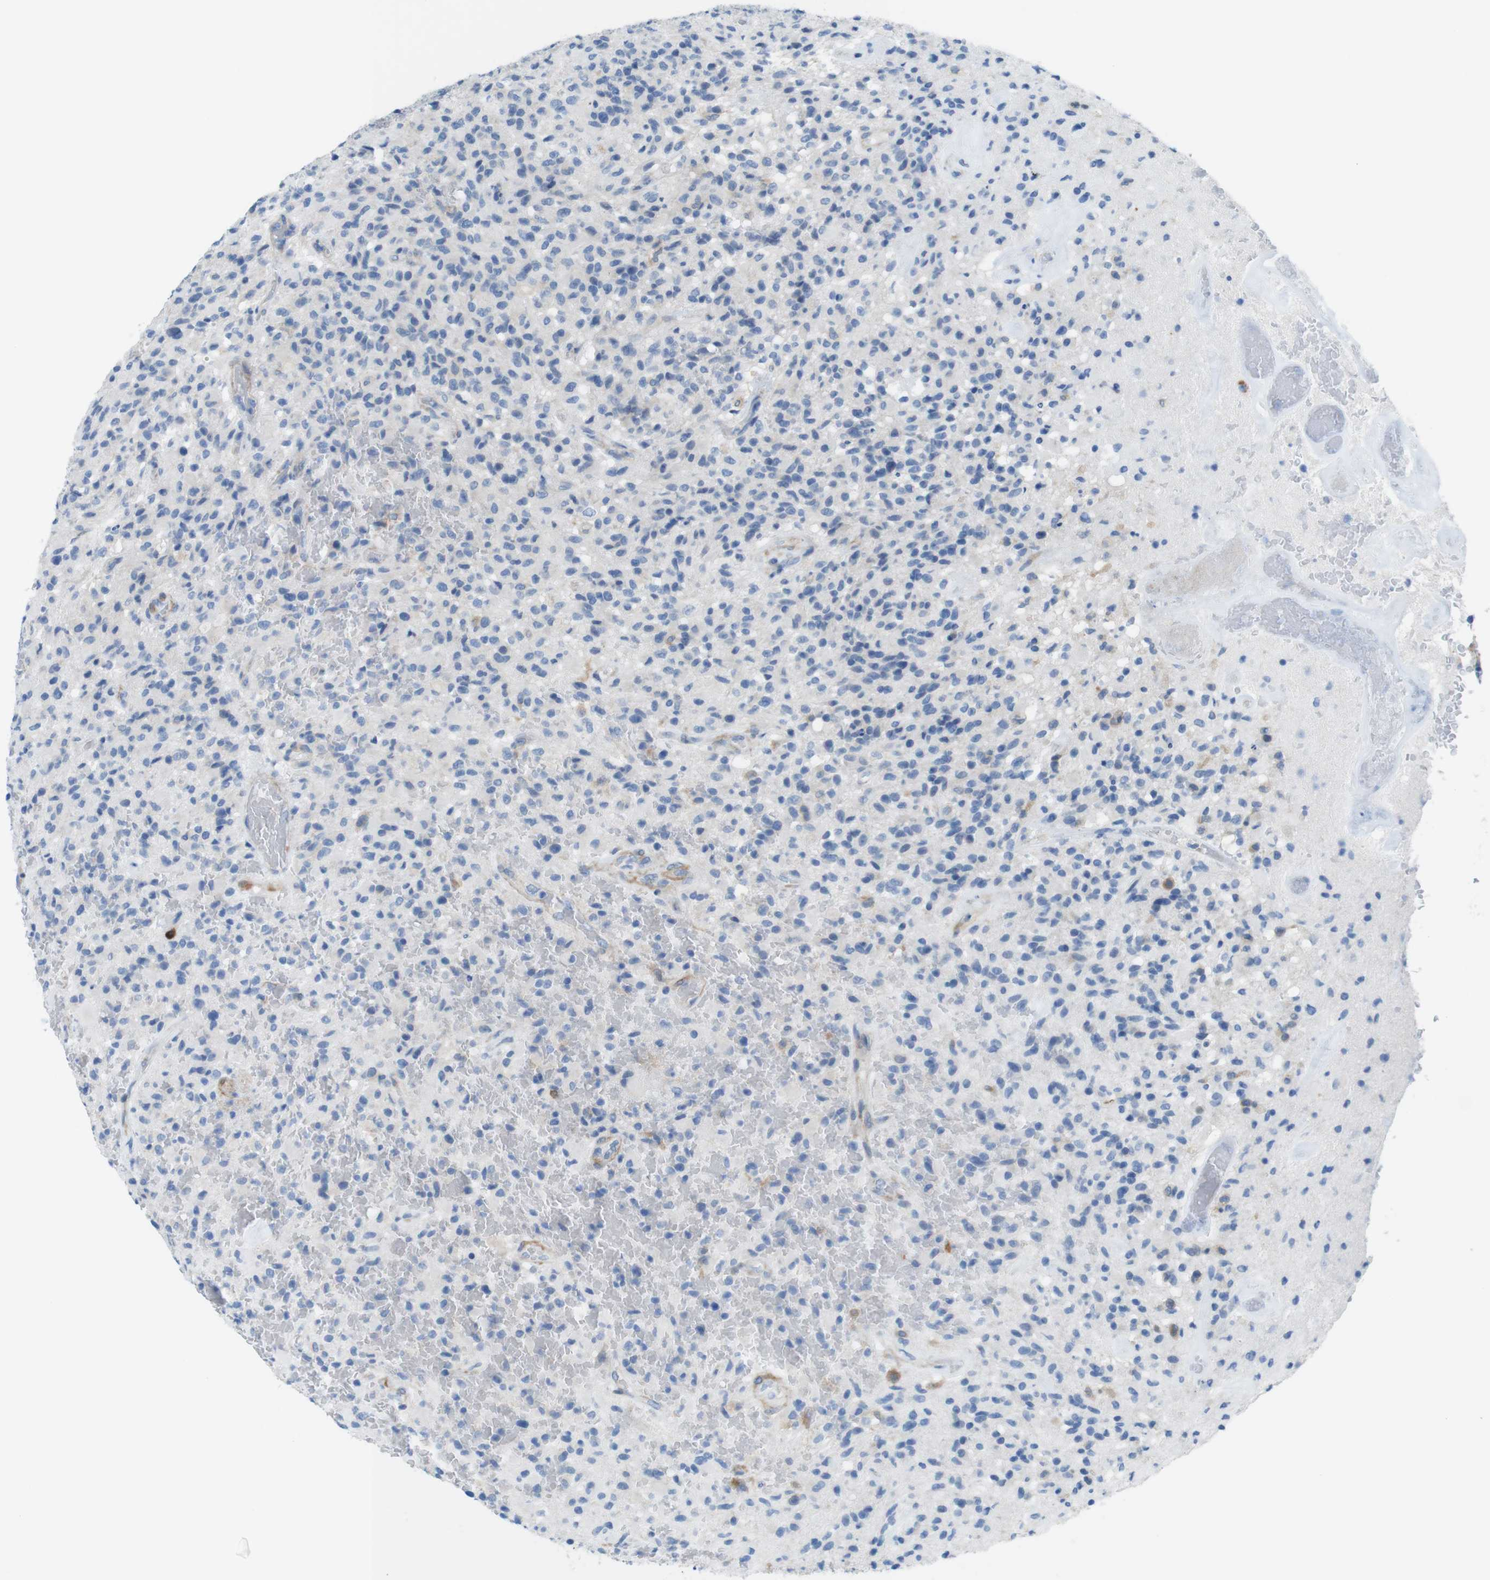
{"staining": {"intensity": "negative", "quantity": "none", "location": "none"}, "tissue": "glioma", "cell_type": "Tumor cells", "image_type": "cancer", "snomed": [{"axis": "morphology", "description": "Glioma, malignant, High grade"}, {"axis": "topography", "description": "Brain"}], "caption": "There is no significant positivity in tumor cells of malignant glioma (high-grade).", "gene": "CLMN", "patient": {"sex": "male", "age": 71}}